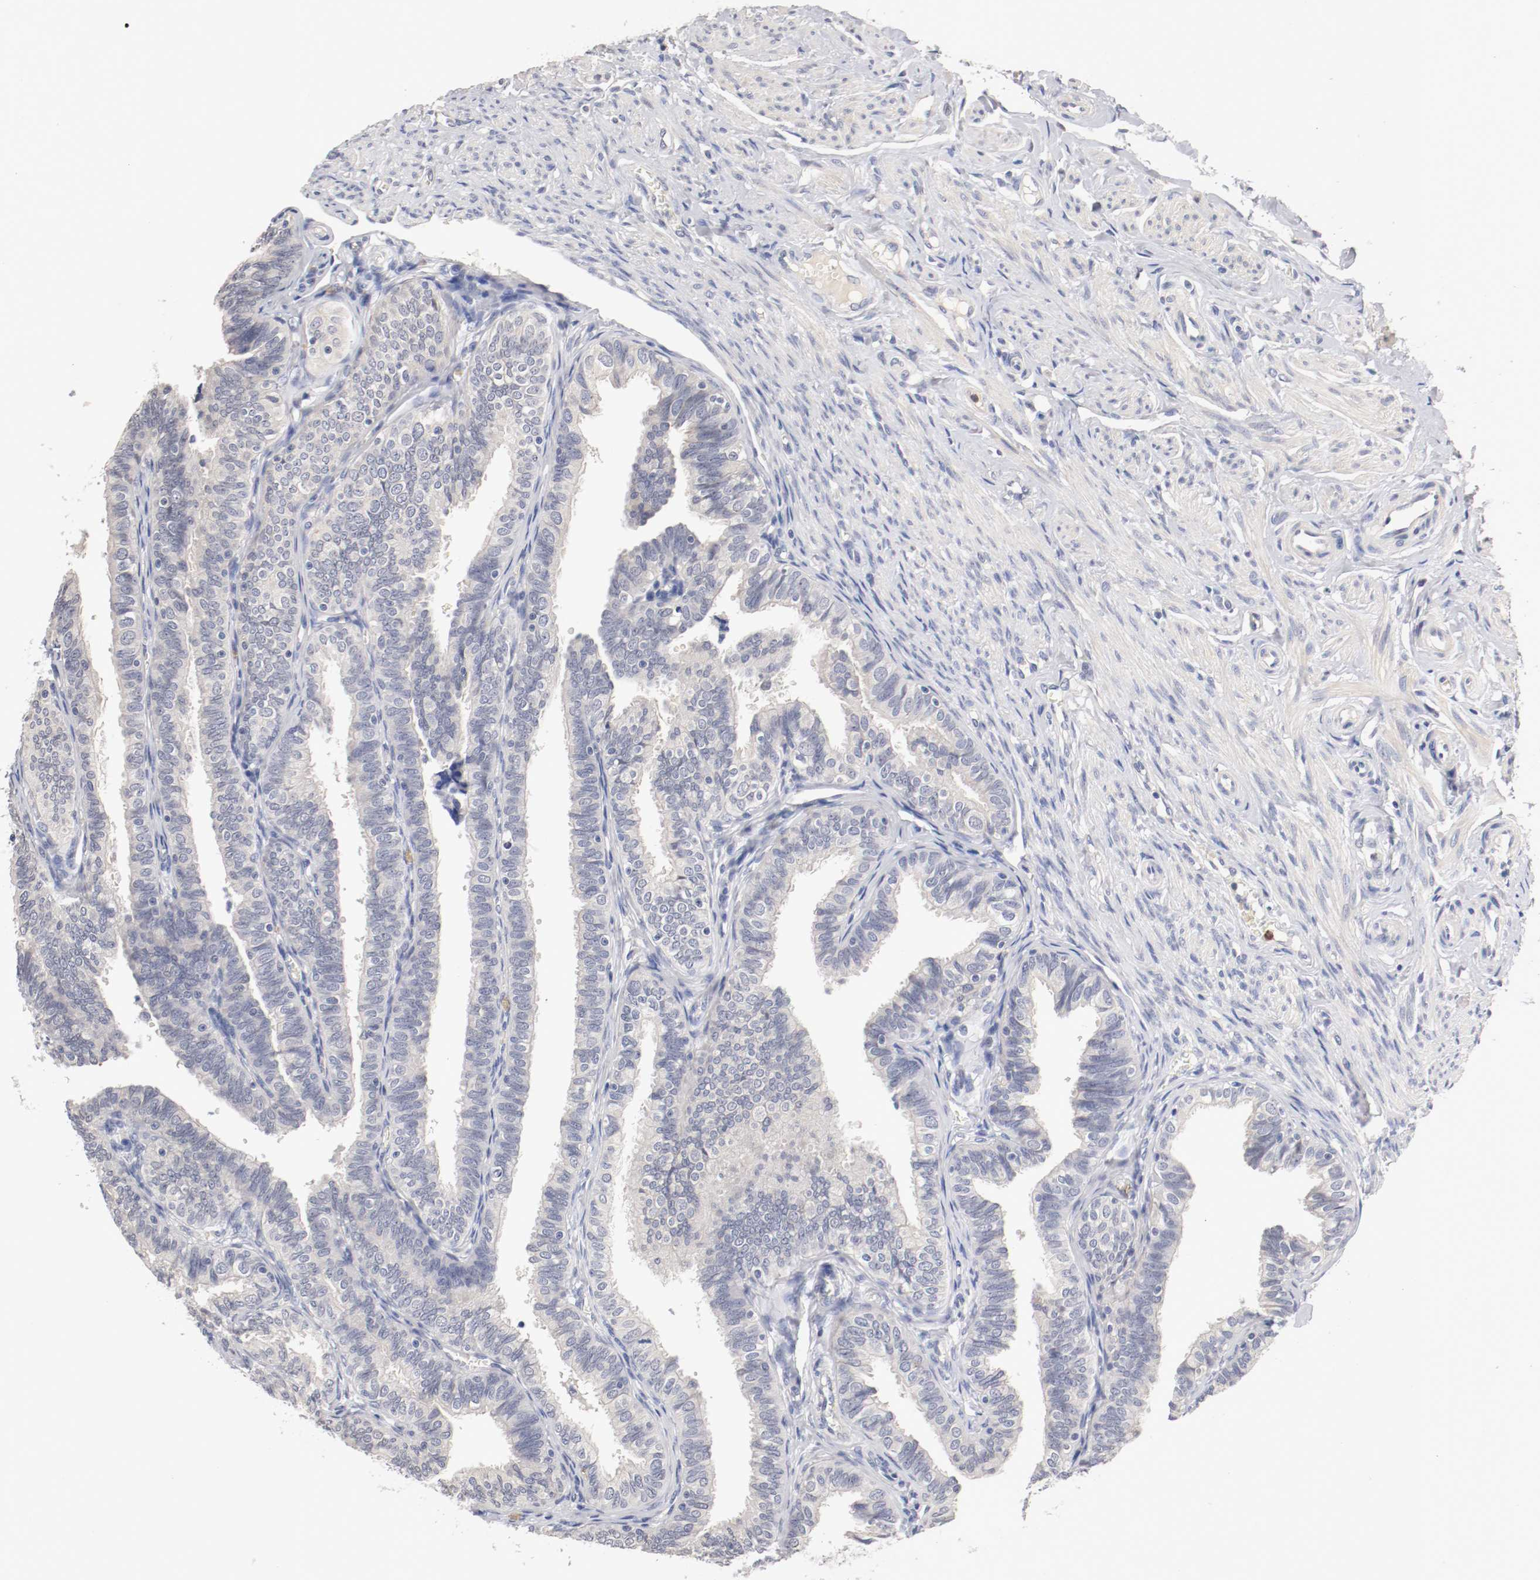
{"staining": {"intensity": "negative", "quantity": "none", "location": "none"}, "tissue": "fallopian tube", "cell_type": "Glandular cells", "image_type": "normal", "snomed": [{"axis": "morphology", "description": "Normal tissue, NOS"}, {"axis": "topography", "description": "Fallopian tube"}], "caption": "The histopathology image shows no staining of glandular cells in benign fallopian tube.", "gene": "CEBPE", "patient": {"sex": "female", "age": 46}}